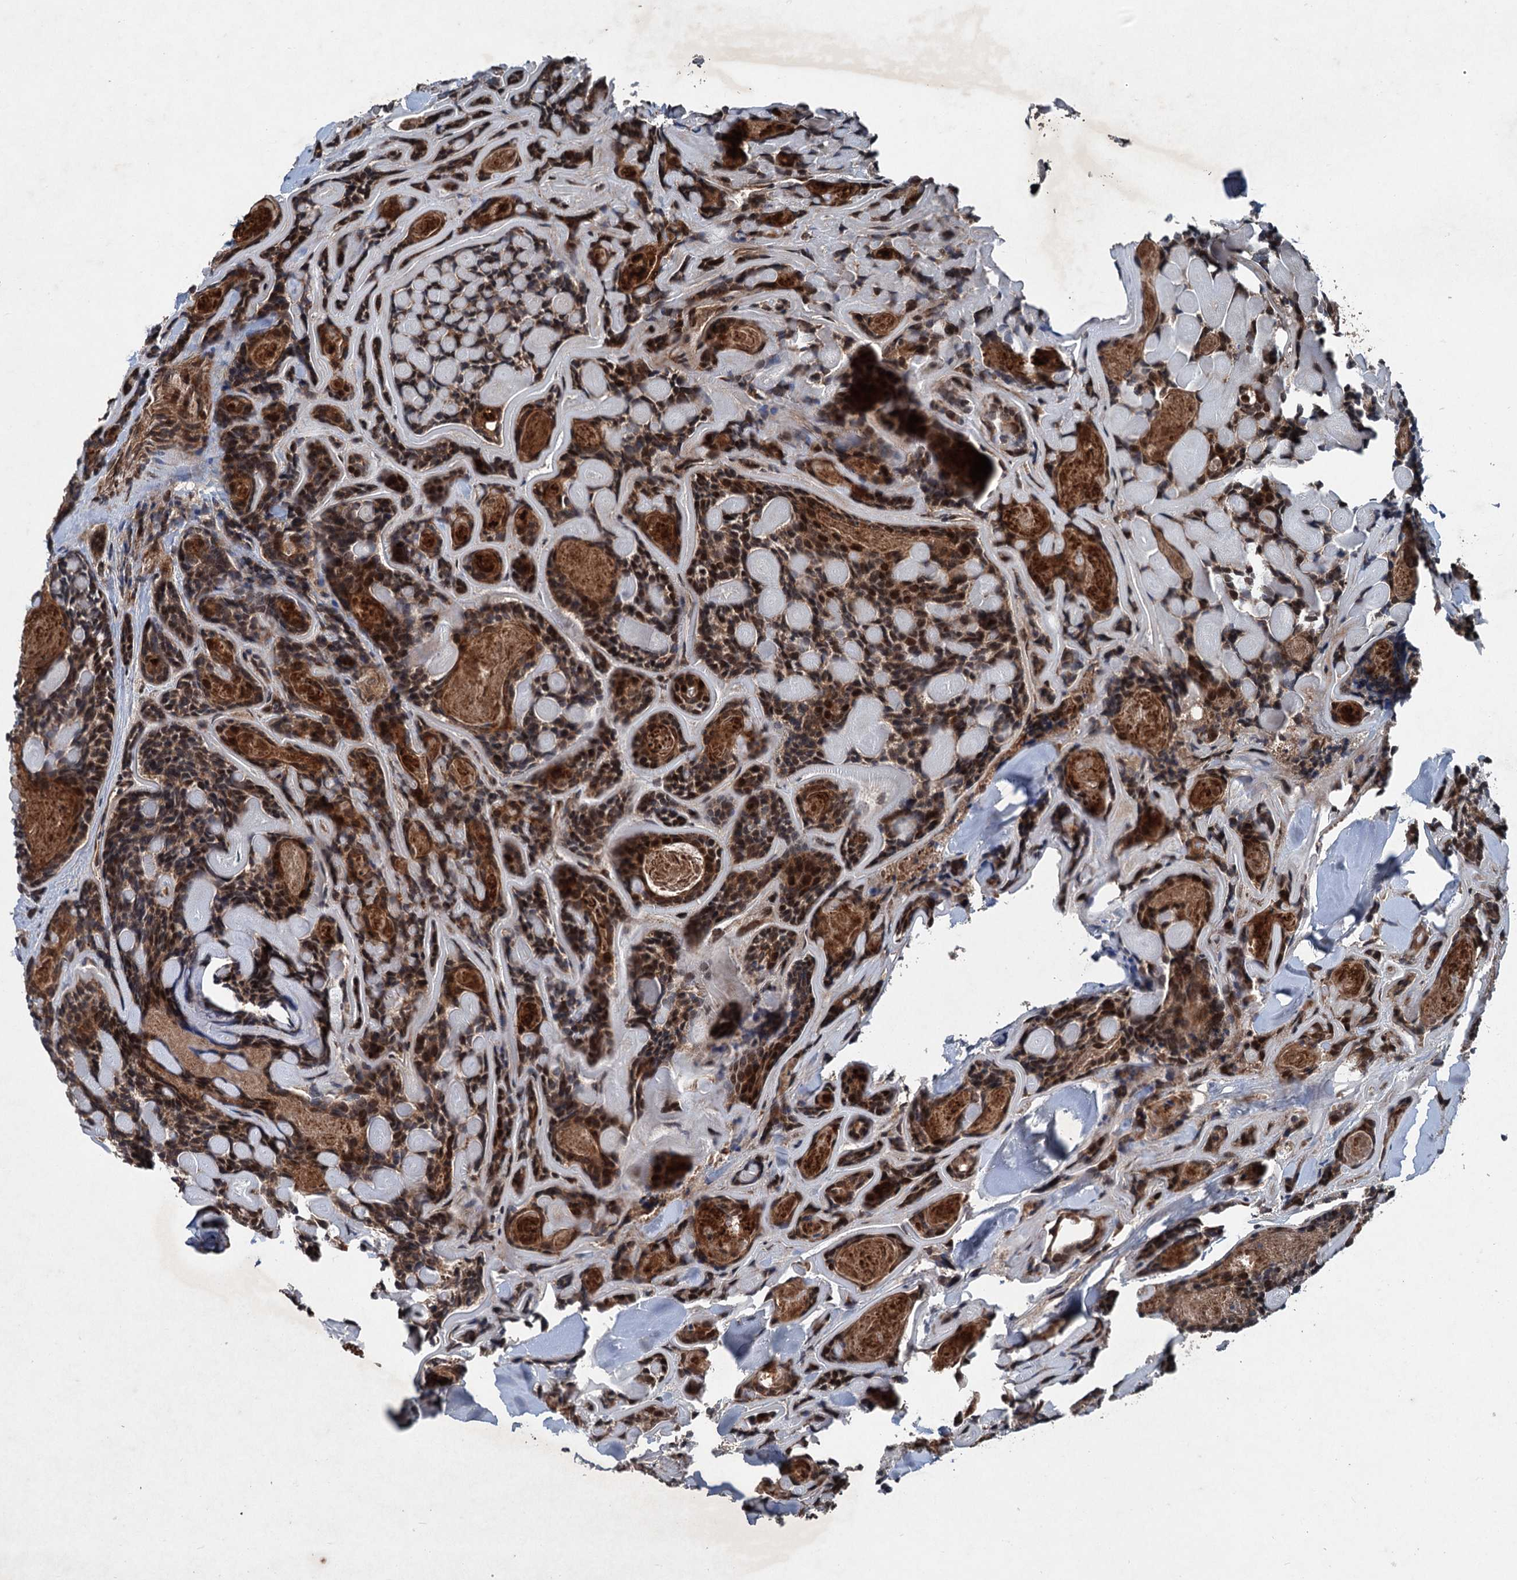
{"staining": {"intensity": "moderate", "quantity": "25%-75%", "location": "cytoplasmic/membranous,nuclear"}, "tissue": "head and neck cancer", "cell_type": "Tumor cells", "image_type": "cancer", "snomed": [{"axis": "morphology", "description": "Adenocarcinoma, NOS"}, {"axis": "topography", "description": "Salivary gland"}, {"axis": "topography", "description": "Head-Neck"}], "caption": "Human head and neck adenocarcinoma stained with a protein marker shows moderate staining in tumor cells.", "gene": "ALAS1", "patient": {"sex": "female", "age": 63}}